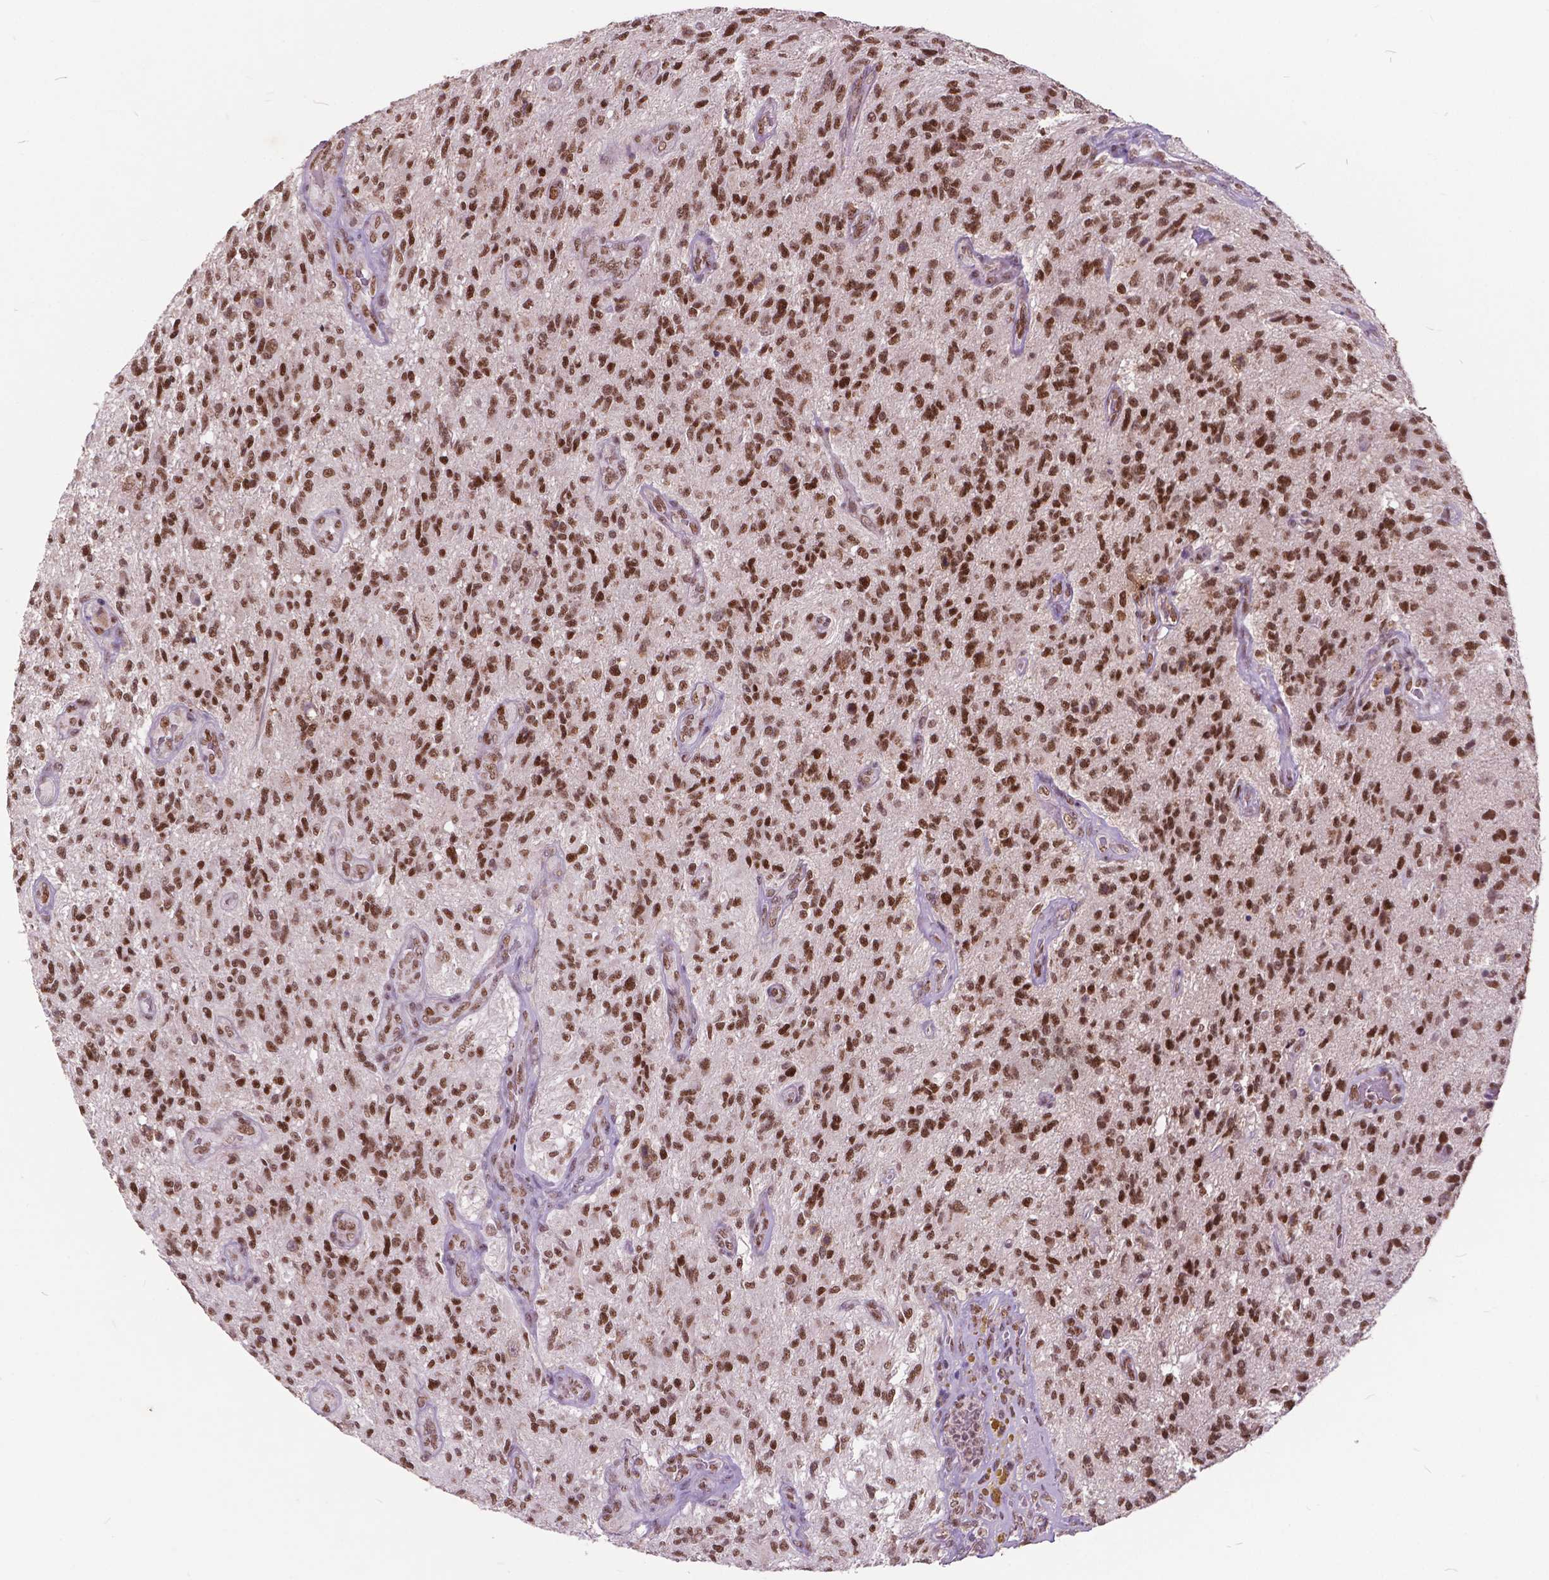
{"staining": {"intensity": "strong", "quantity": ">75%", "location": "nuclear"}, "tissue": "glioma", "cell_type": "Tumor cells", "image_type": "cancer", "snomed": [{"axis": "morphology", "description": "Glioma, malignant, High grade"}, {"axis": "topography", "description": "Brain"}], "caption": "Immunohistochemical staining of glioma shows high levels of strong nuclear positivity in about >75% of tumor cells.", "gene": "MSH2", "patient": {"sex": "male", "age": 56}}